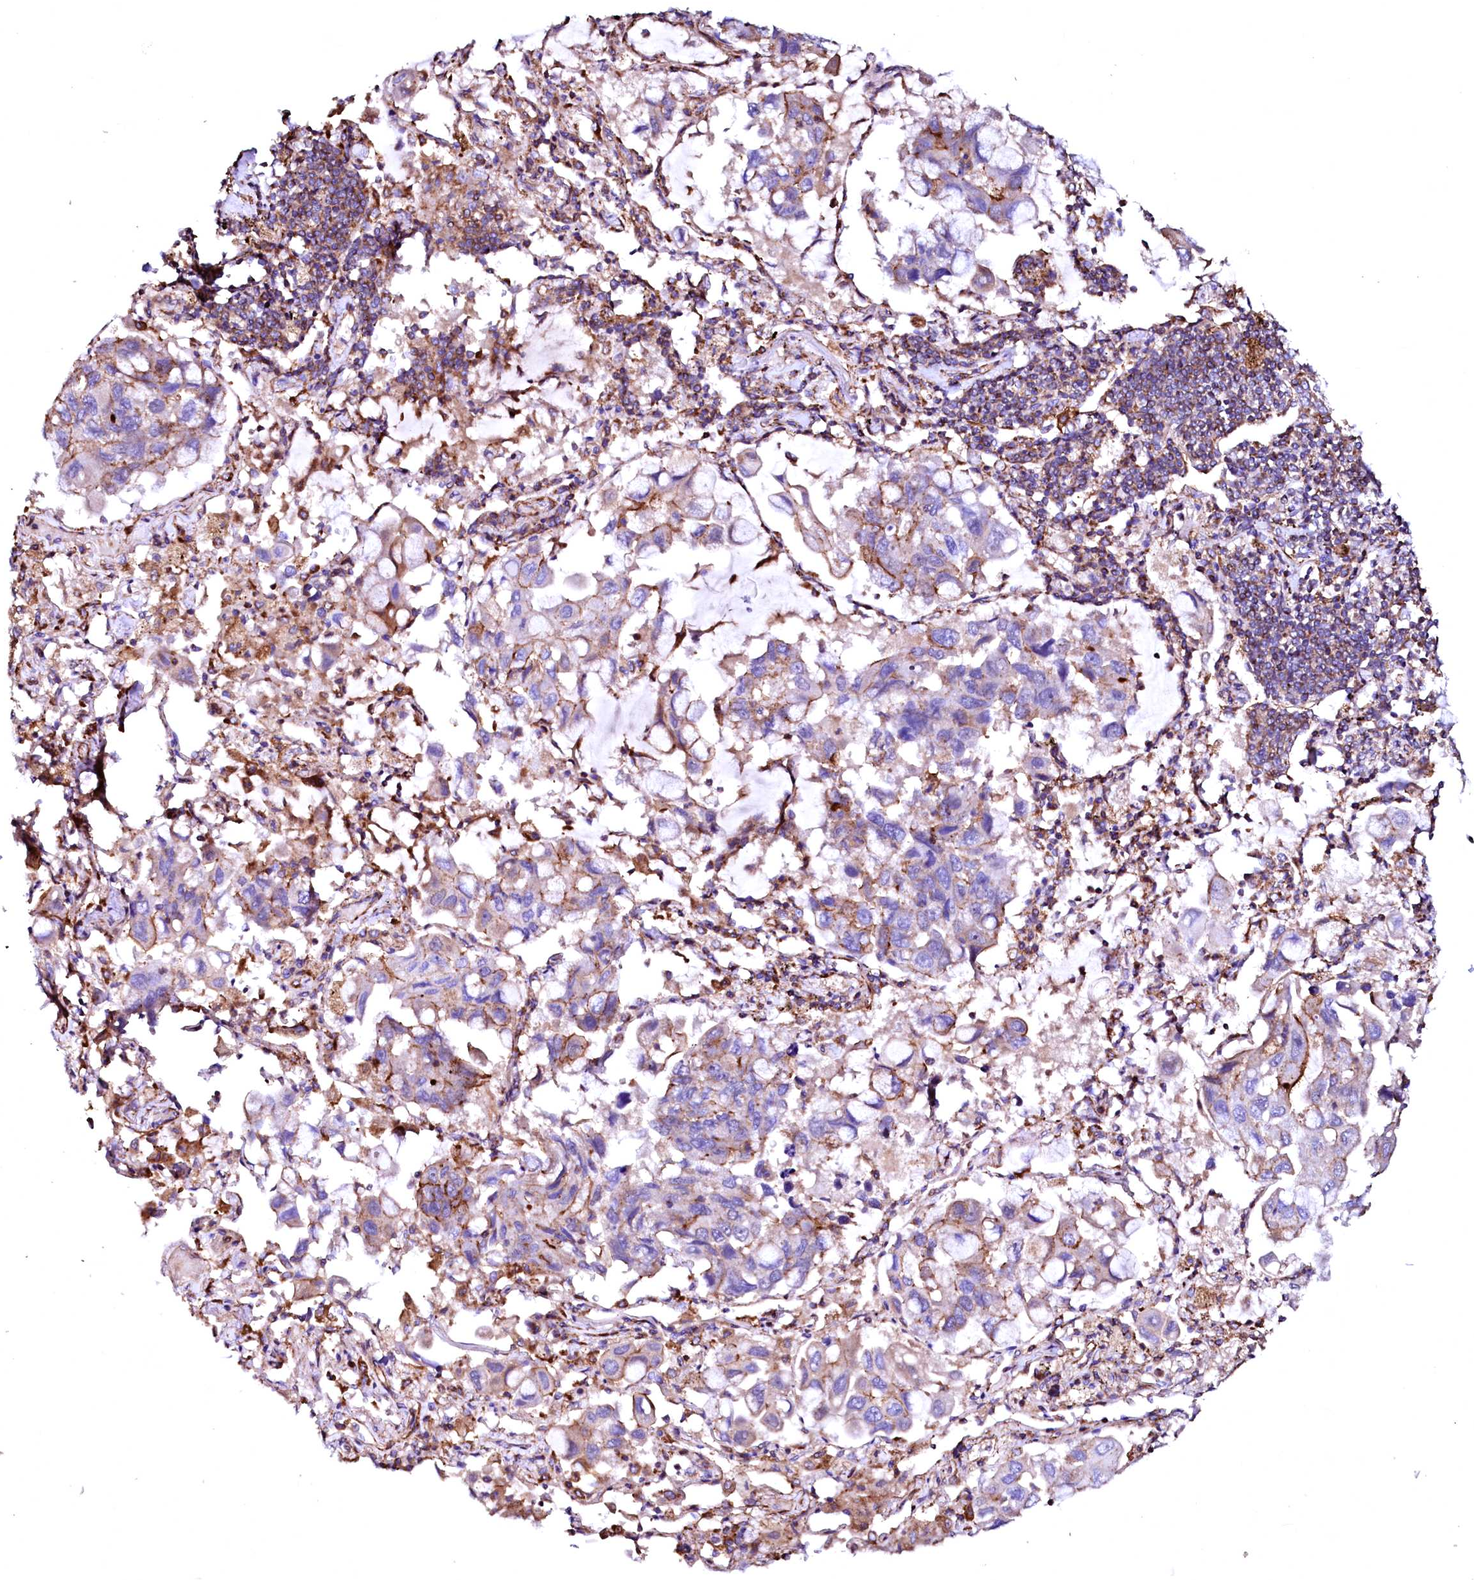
{"staining": {"intensity": "moderate", "quantity": "<25%", "location": "cytoplasmic/membranous"}, "tissue": "lung cancer", "cell_type": "Tumor cells", "image_type": "cancer", "snomed": [{"axis": "morphology", "description": "Adenocarcinoma, NOS"}, {"axis": "topography", "description": "Lung"}], "caption": "Protein expression analysis of lung cancer displays moderate cytoplasmic/membranous expression in approximately <25% of tumor cells. (brown staining indicates protein expression, while blue staining denotes nuclei).", "gene": "GPR176", "patient": {"sex": "male", "age": 64}}